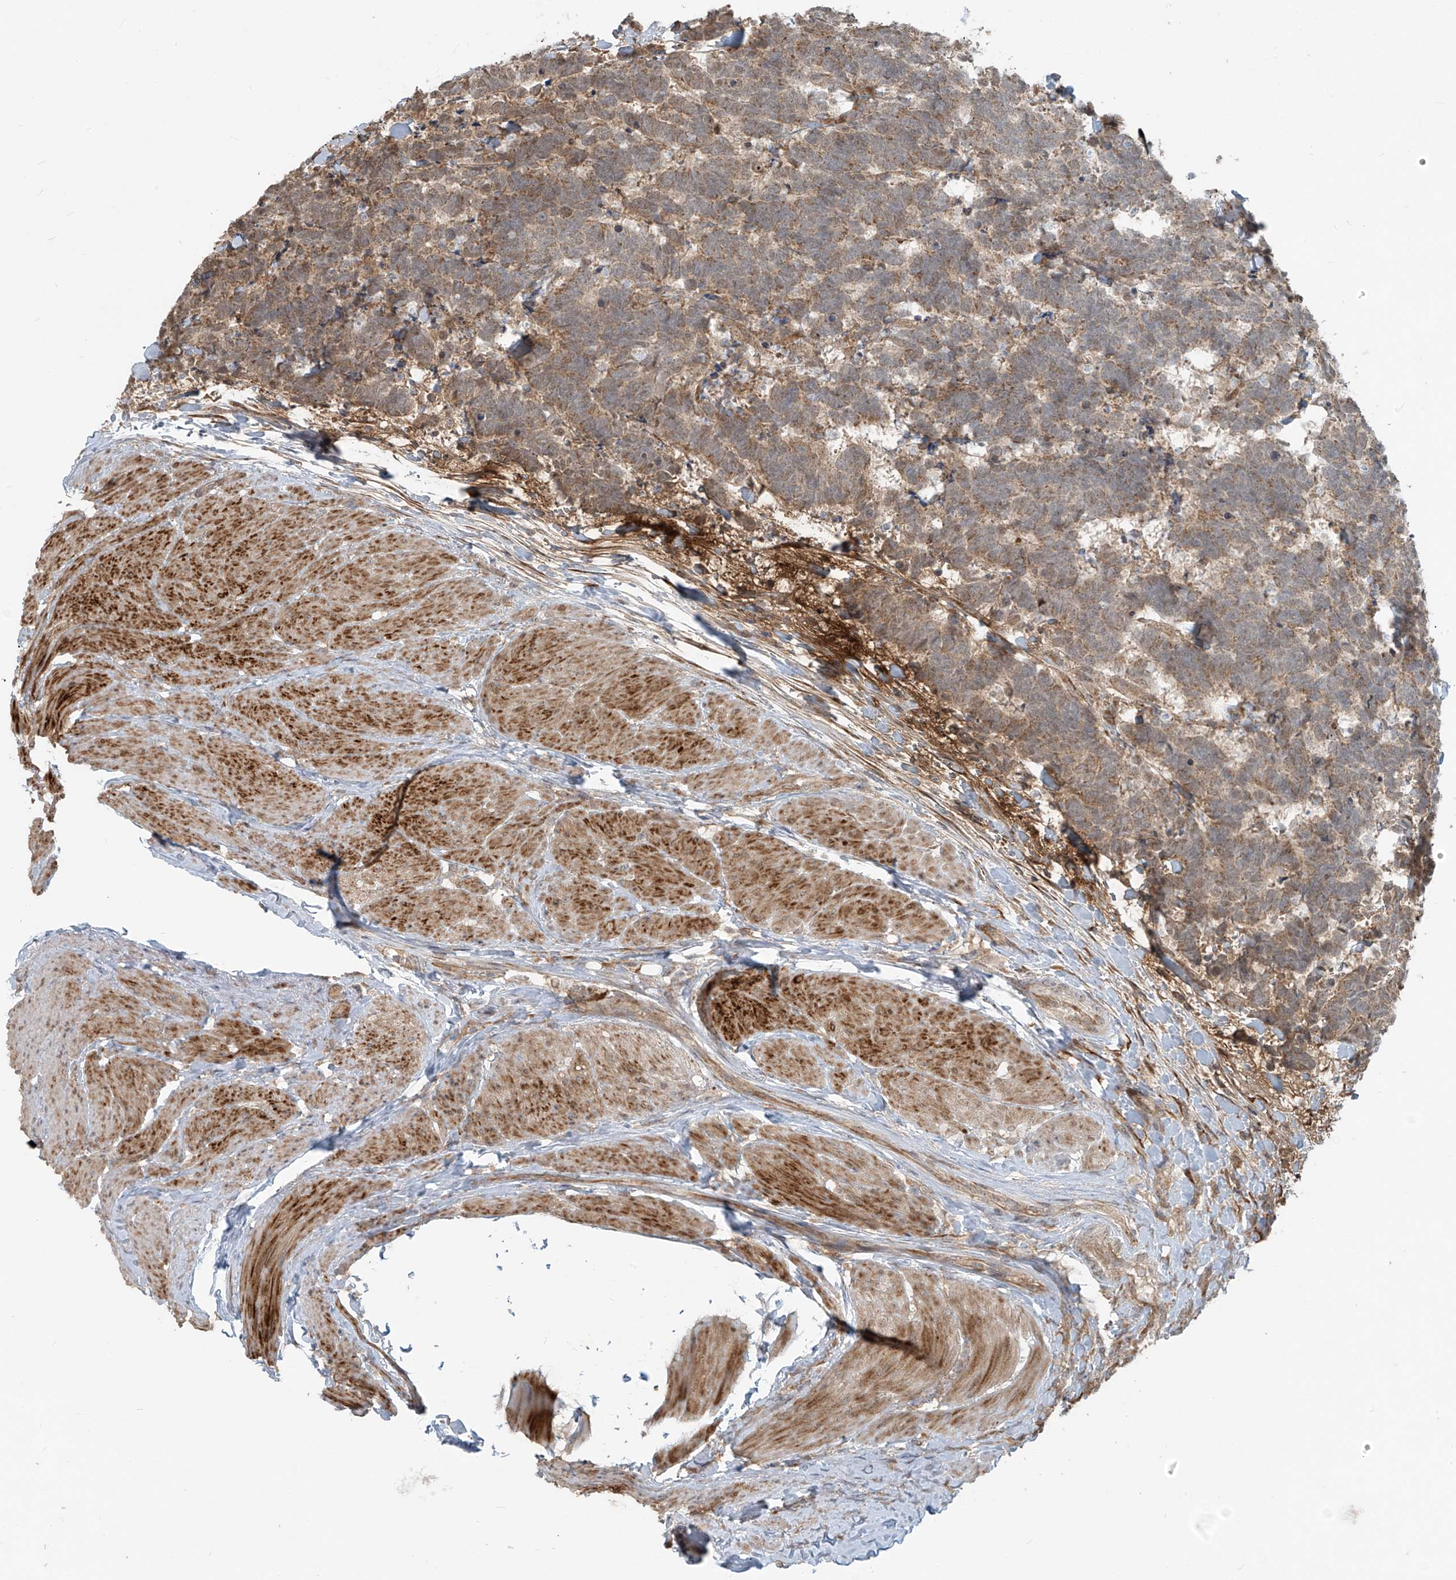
{"staining": {"intensity": "moderate", "quantity": ">75%", "location": "cytoplasmic/membranous"}, "tissue": "carcinoid", "cell_type": "Tumor cells", "image_type": "cancer", "snomed": [{"axis": "morphology", "description": "Carcinoma, NOS"}, {"axis": "morphology", "description": "Carcinoid, malignant, NOS"}, {"axis": "topography", "description": "Urinary bladder"}], "caption": "IHC (DAB (3,3'-diaminobenzidine)) staining of carcinoma demonstrates moderate cytoplasmic/membranous protein expression in approximately >75% of tumor cells.", "gene": "KATNIP", "patient": {"sex": "male", "age": 57}}